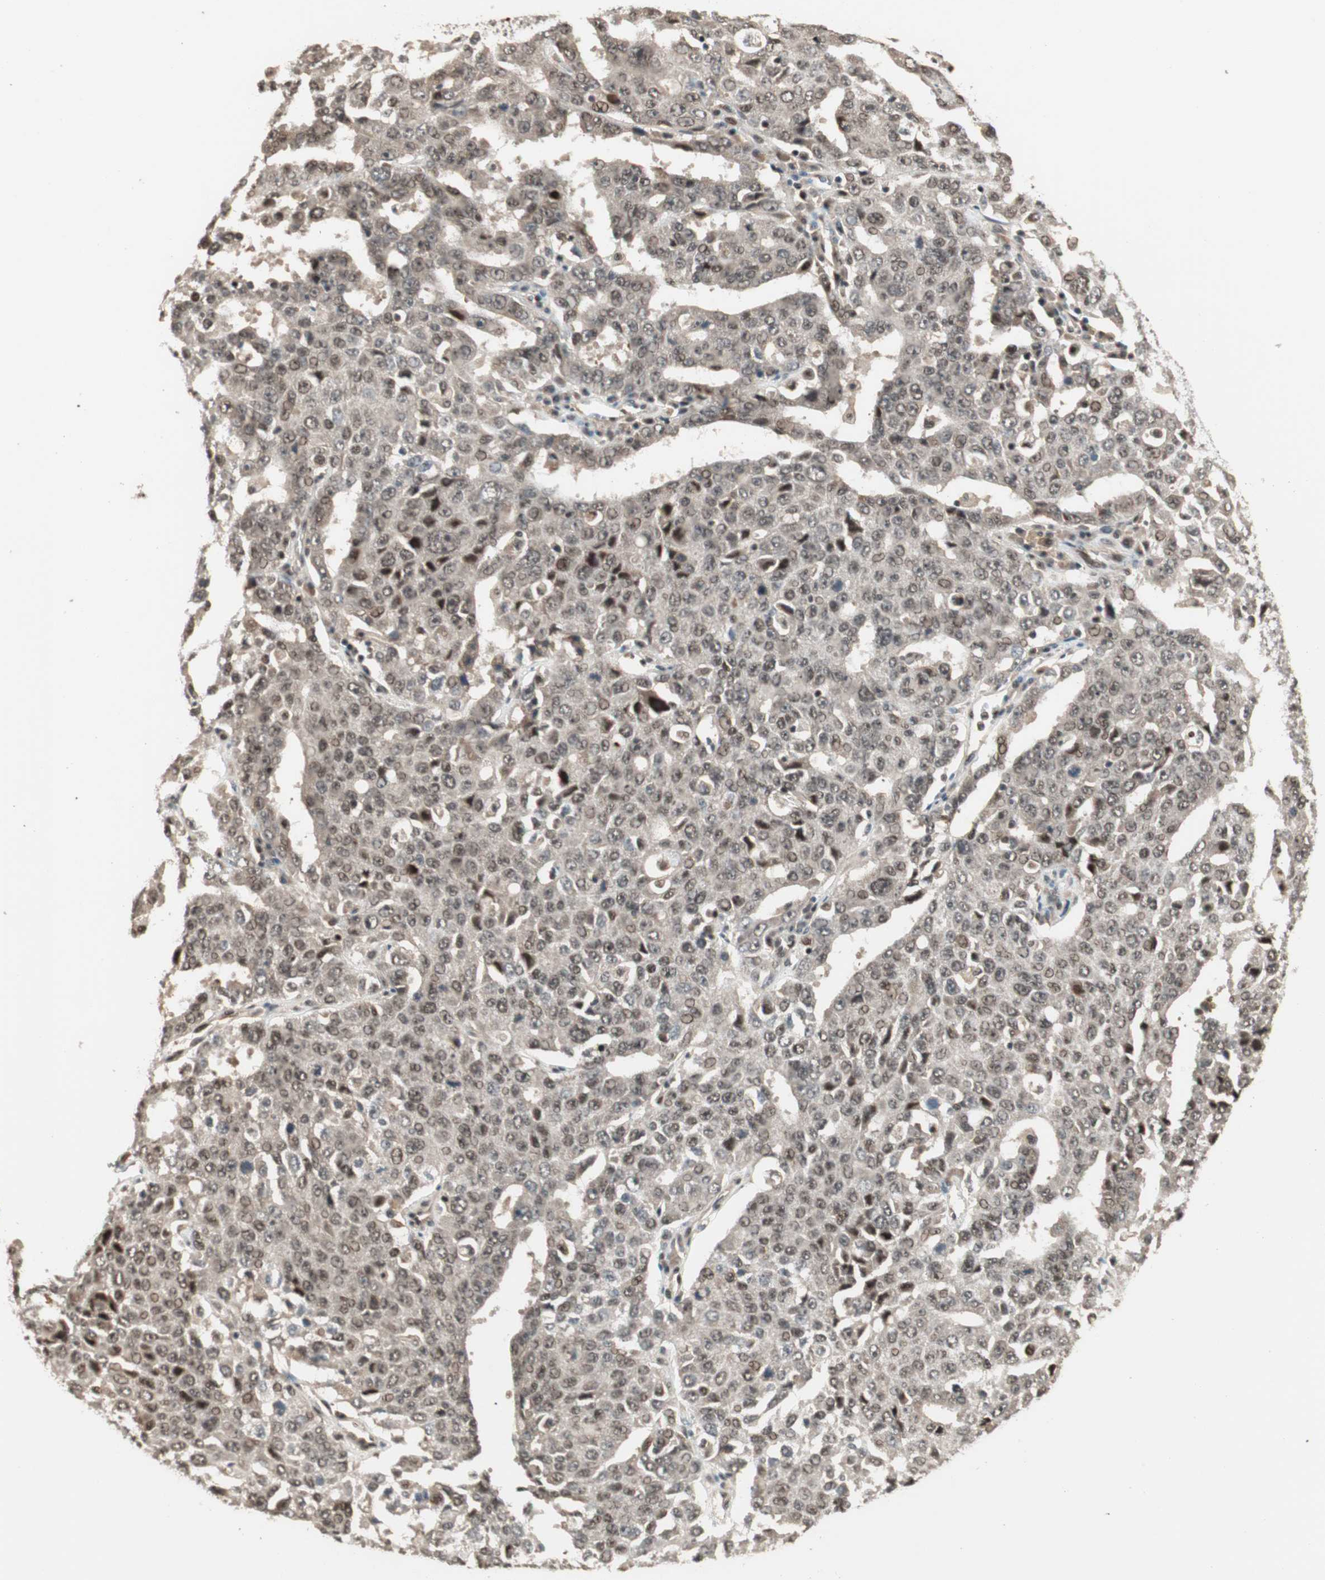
{"staining": {"intensity": "moderate", "quantity": ">75%", "location": "nuclear"}, "tissue": "ovarian cancer", "cell_type": "Tumor cells", "image_type": "cancer", "snomed": [{"axis": "morphology", "description": "Carcinoma, endometroid"}, {"axis": "topography", "description": "Ovary"}], "caption": "Ovarian endometroid carcinoma was stained to show a protein in brown. There is medium levels of moderate nuclear staining in approximately >75% of tumor cells.", "gene": "ZNF701", "patient": {"sex": "female", "age": 62}}